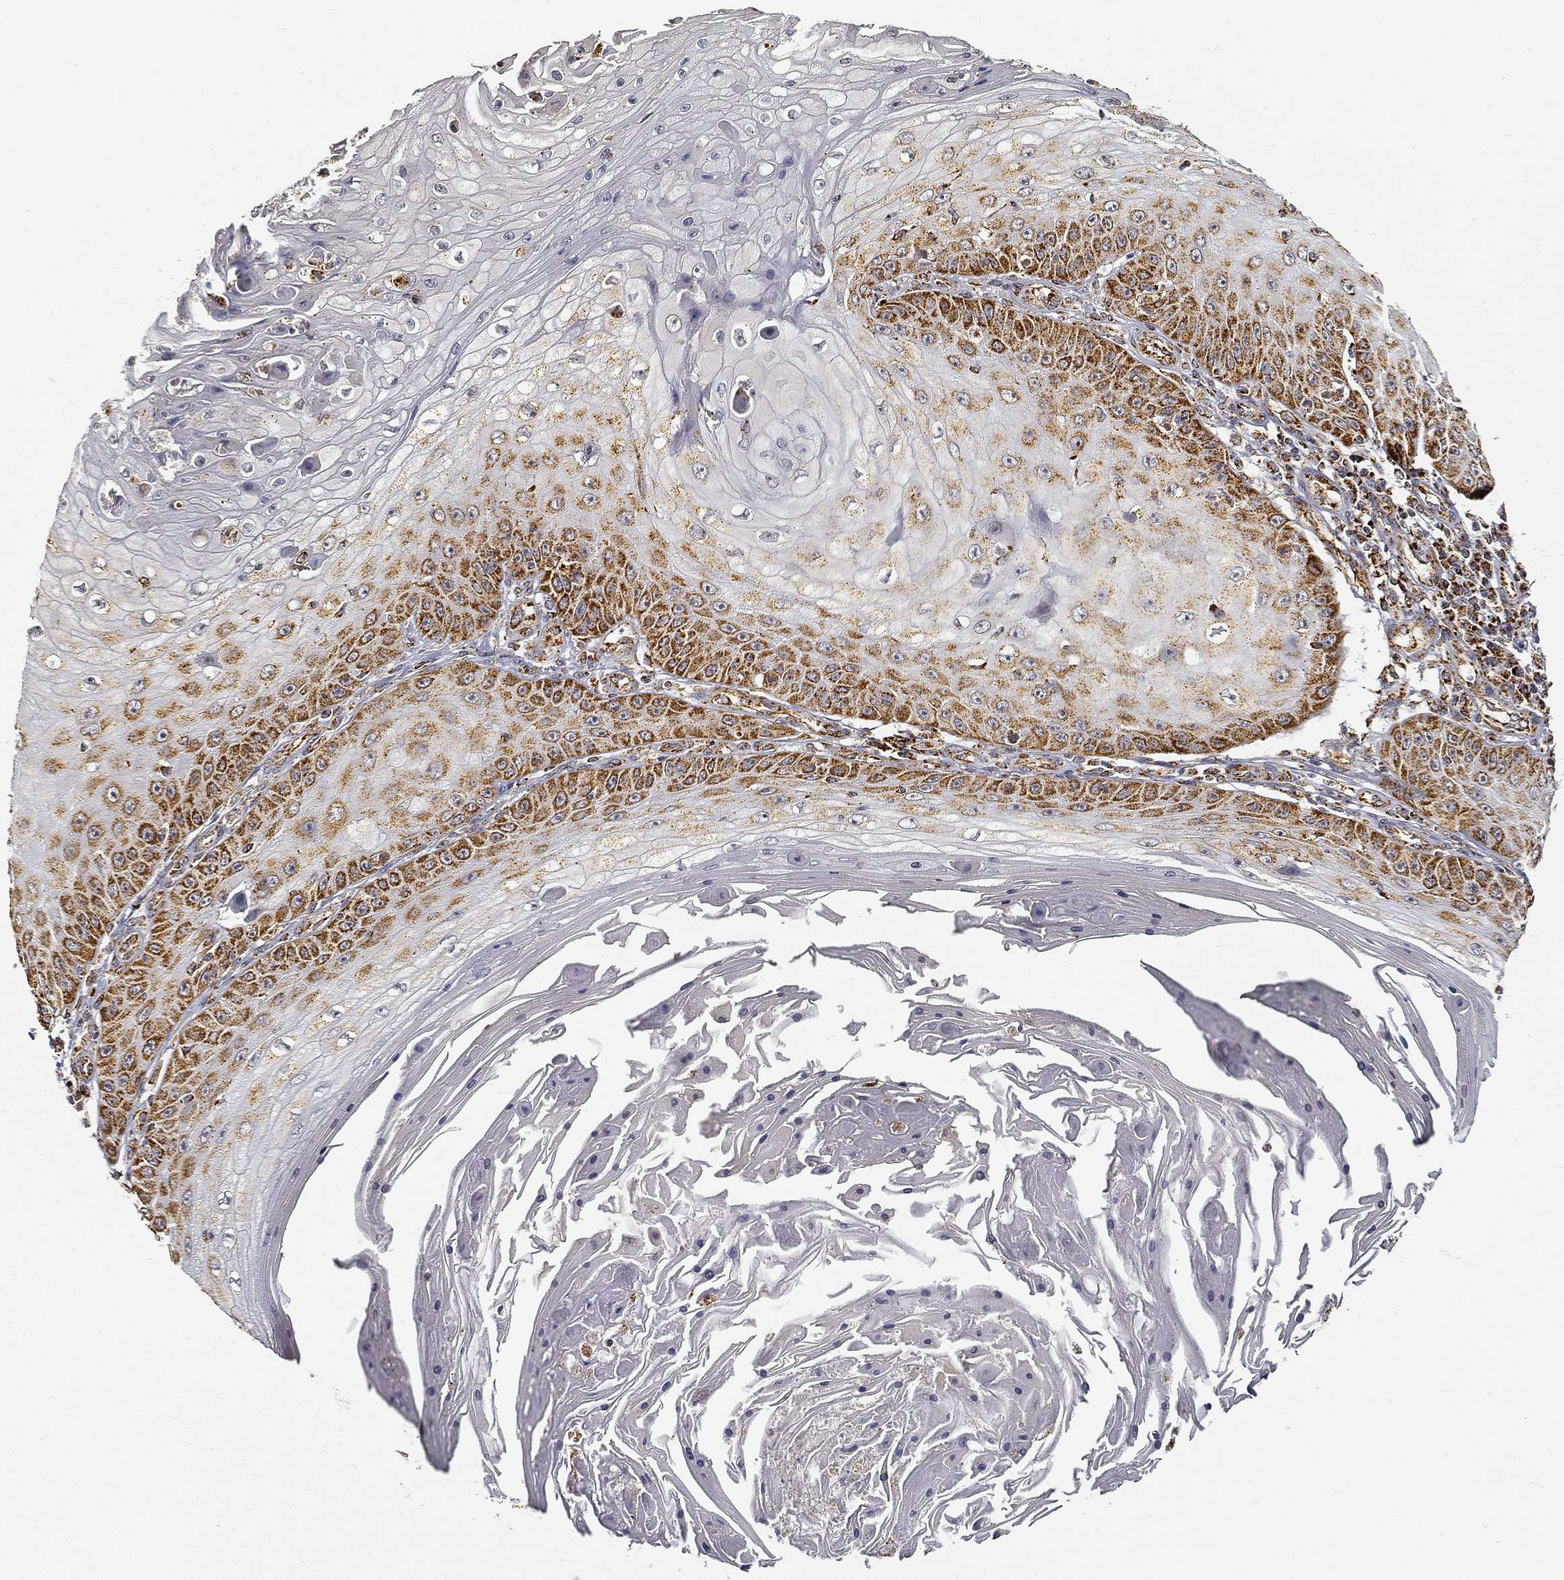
{"staining": {"intensity": "strong", "quantity": "<25%", "location": "cytoplasmic/membranous"}, "tissue": "skin cancer", "cell_type": "Tumor cells", "image_type": "cancer", "snomed": [{"axis": "morphology", "description": "Squamous cell carcinoma, NOS"}, {"axis": "topography", "description": "Skin"}], "caption": "The immunohistochemical stain labels strong cytoplasmic/membranous expression in tumor cells of skin squamous cell carcinoma tissue.", "gene": "NDUFAB1", "patient": {"sex": "male", "age": 70}}